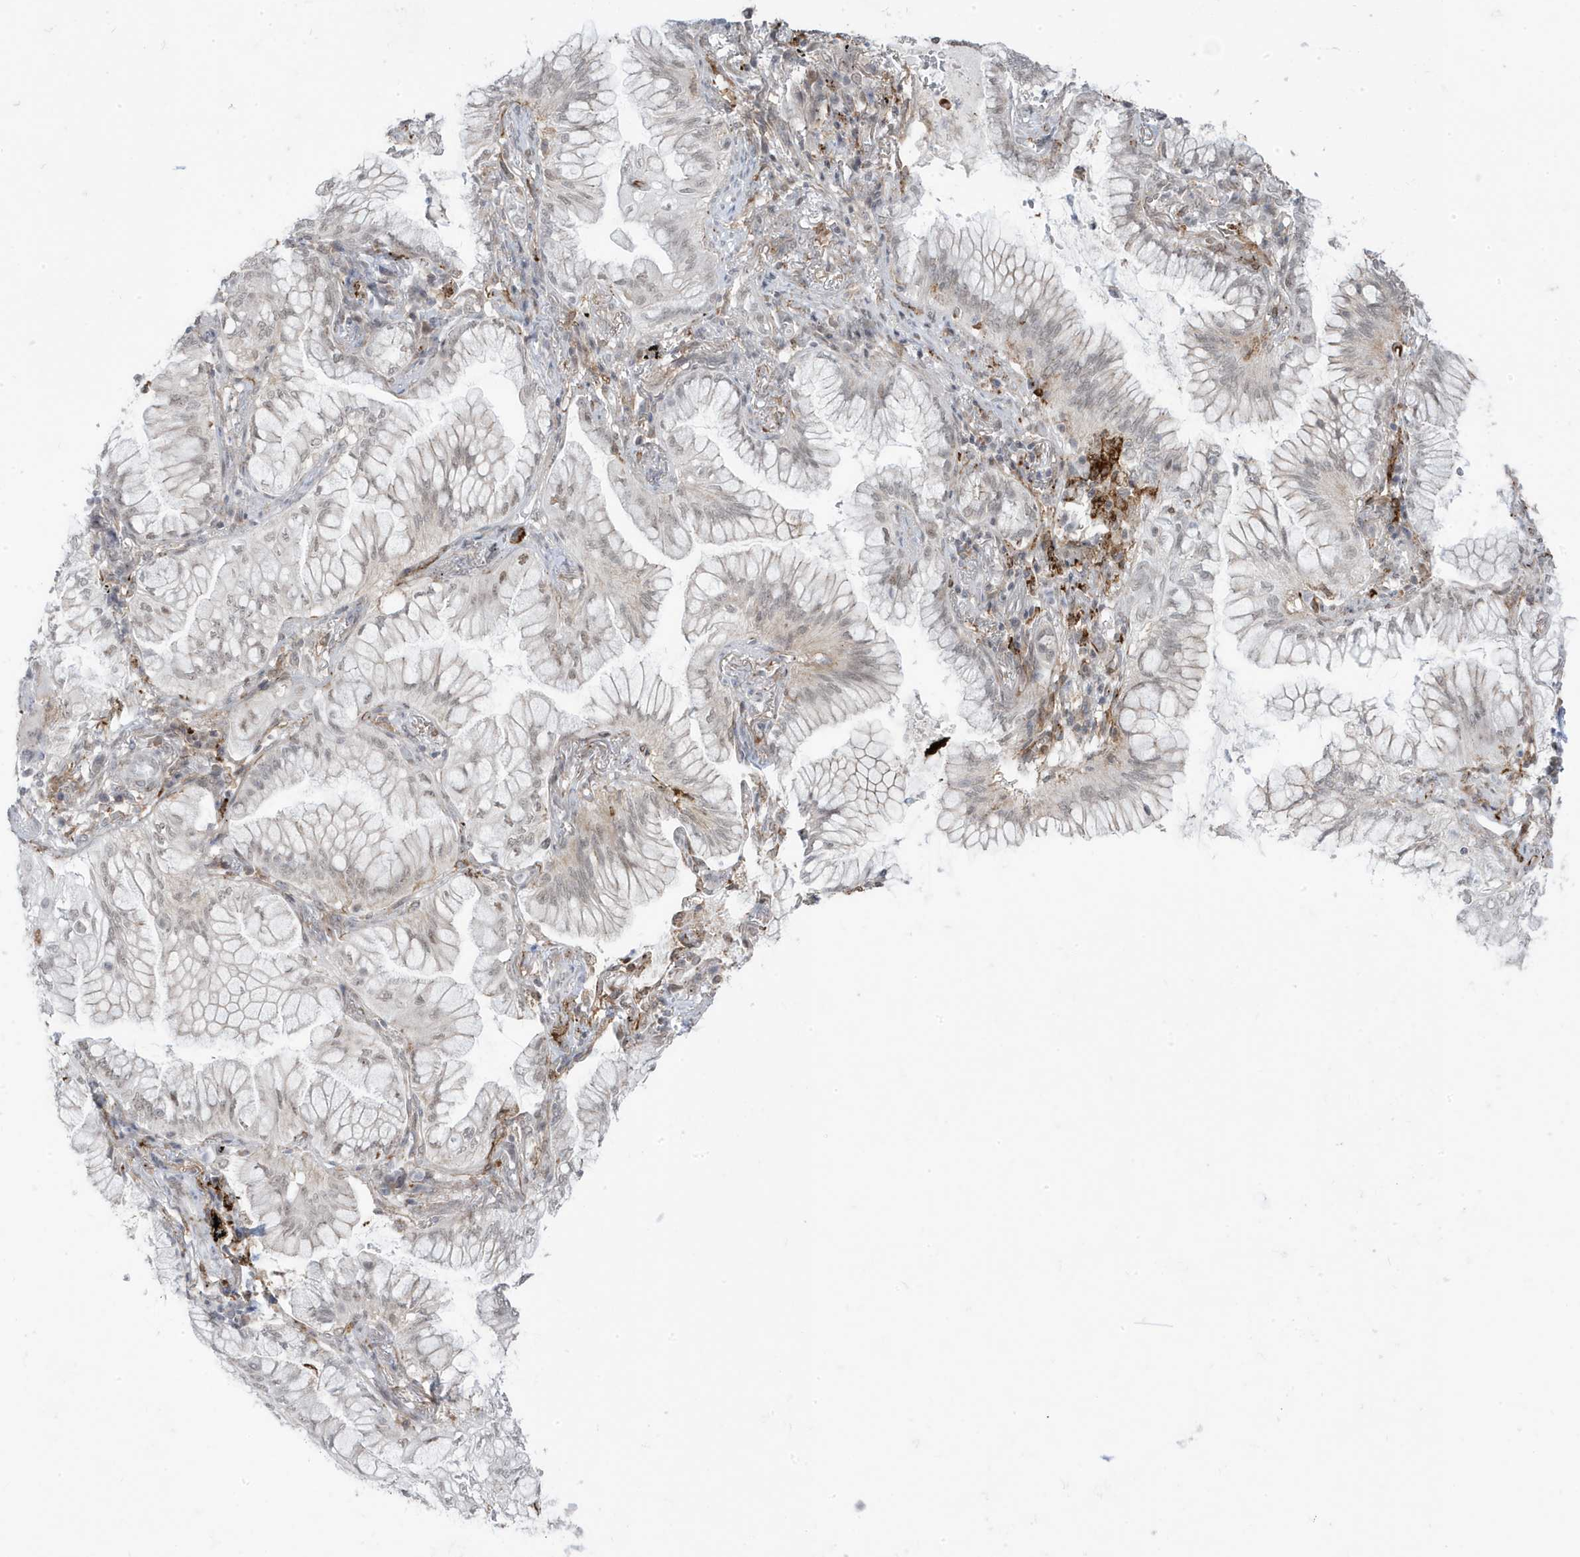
{"staining": {"intensity": "weak", "quantity": ">75%", "location": "nuclear"}, "tissue": "lung cancer", "cell_type": "Tumor cells", "image_type": "cancer", "snomed": [{"axis": "morphology", "description": "Adenocarcinoma, NOS"}, {"axis": "topography", "description": "Lung"}], "caption": "Adenocarcinoma (lung) was stained to show a protein in brown. There is low levels of weak nuclear staining in about >75% of tumor cells. The staining was performed using DAB to visualize the protein expression in brown, while the nuclei were stained in blue with hematoxylin (Magnification: 20x).", "gene": "ADAMTSL3", "patient": {"sex": "female", "age": 70}}